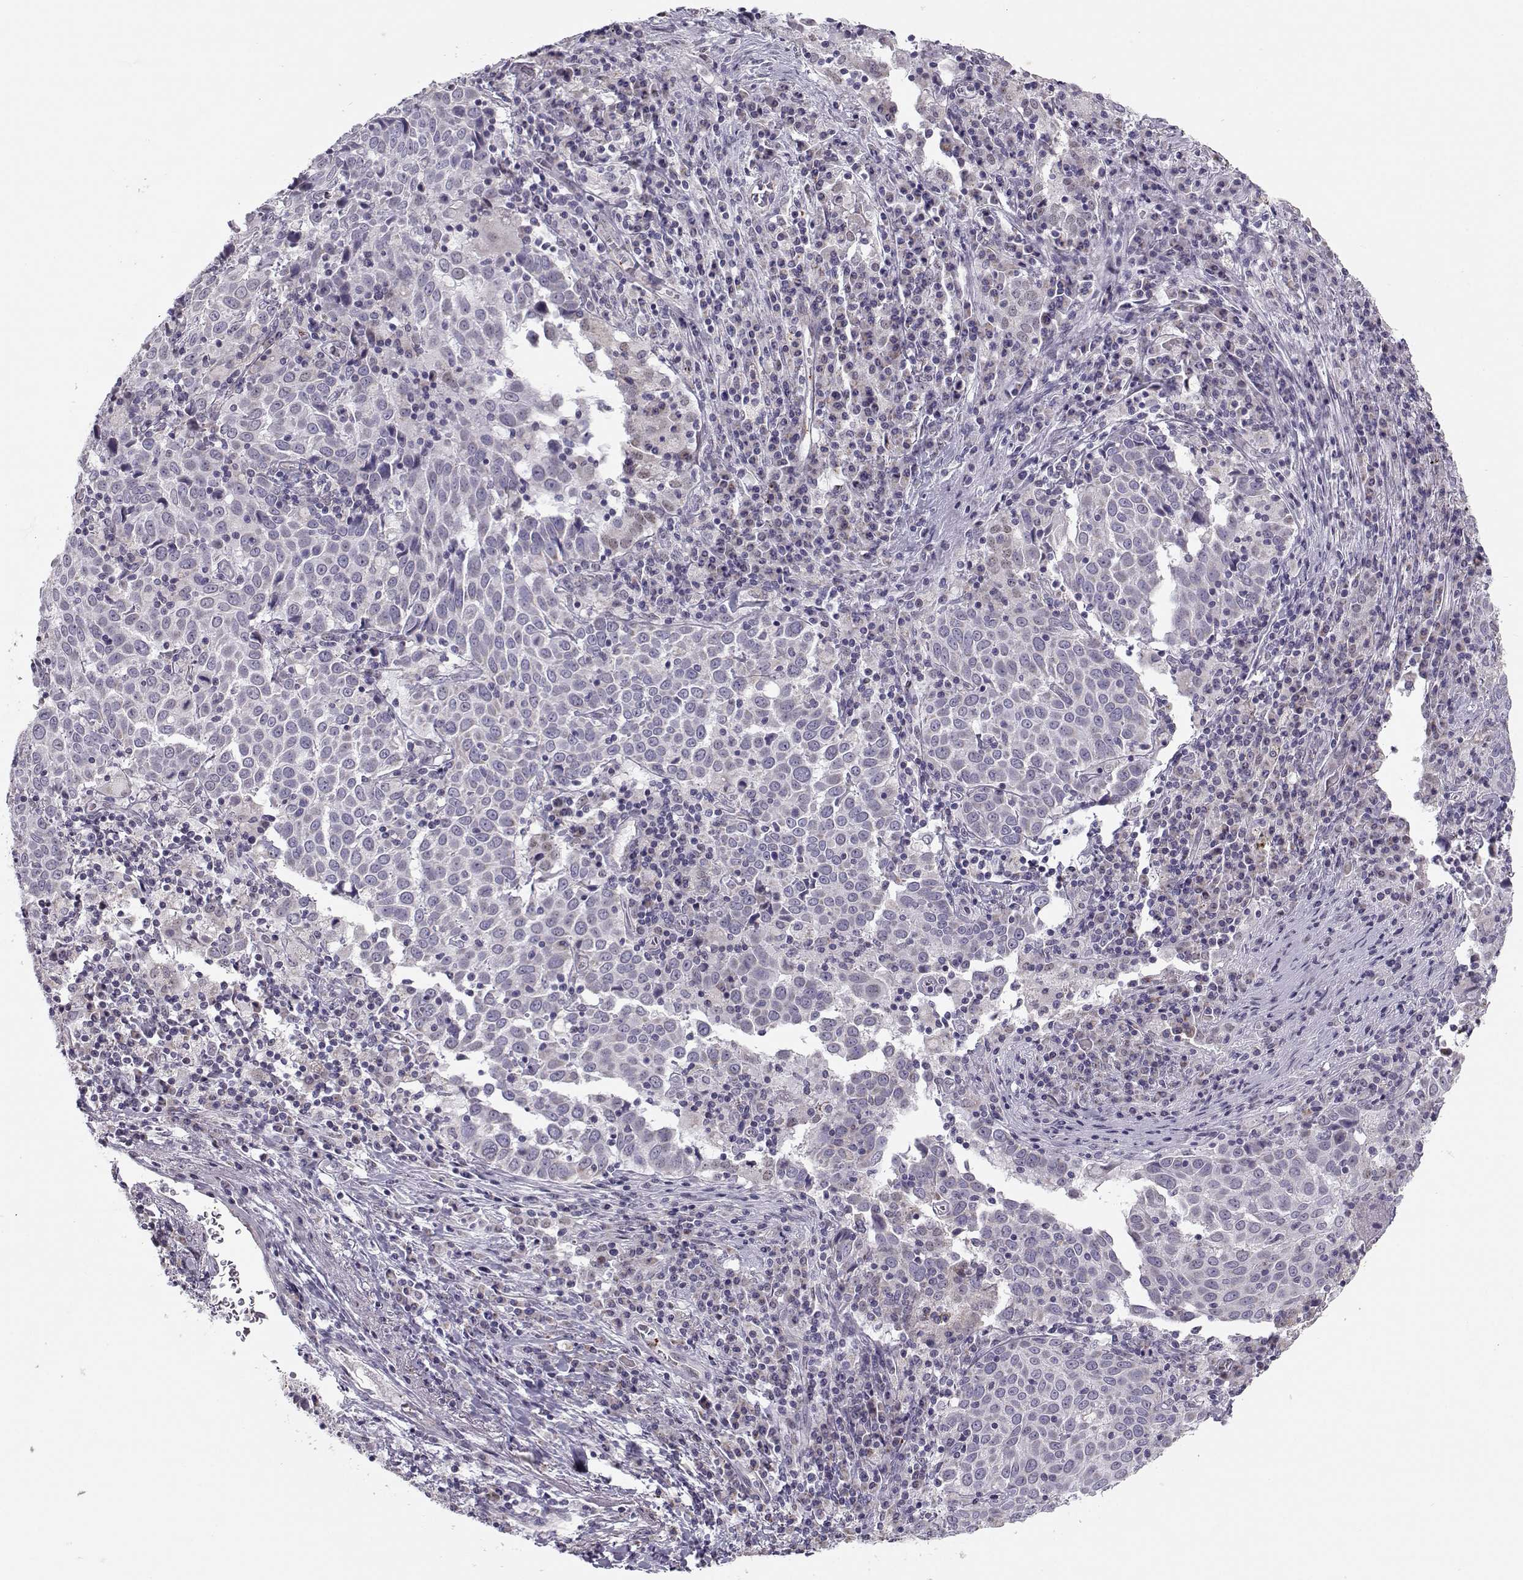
{"staining": {"intensity": "negative", "quantity": "none", "location": "none"}, "tissue": "lung cancer", "cell_type": "Tumor cells", "image_type": "cancer", "snomed": [{"axis": "morphology", "description": "Squamous cell carcinoma, NOS"}, {"axis": "topography", "description": "Lung"}], "caption": "Lung squamous cell carcinoma was stained to show a protein in brown. There is no significant staining in tumor cells.", "gene": "KLF17", "patient": {"sex": "male", "age": 57}}